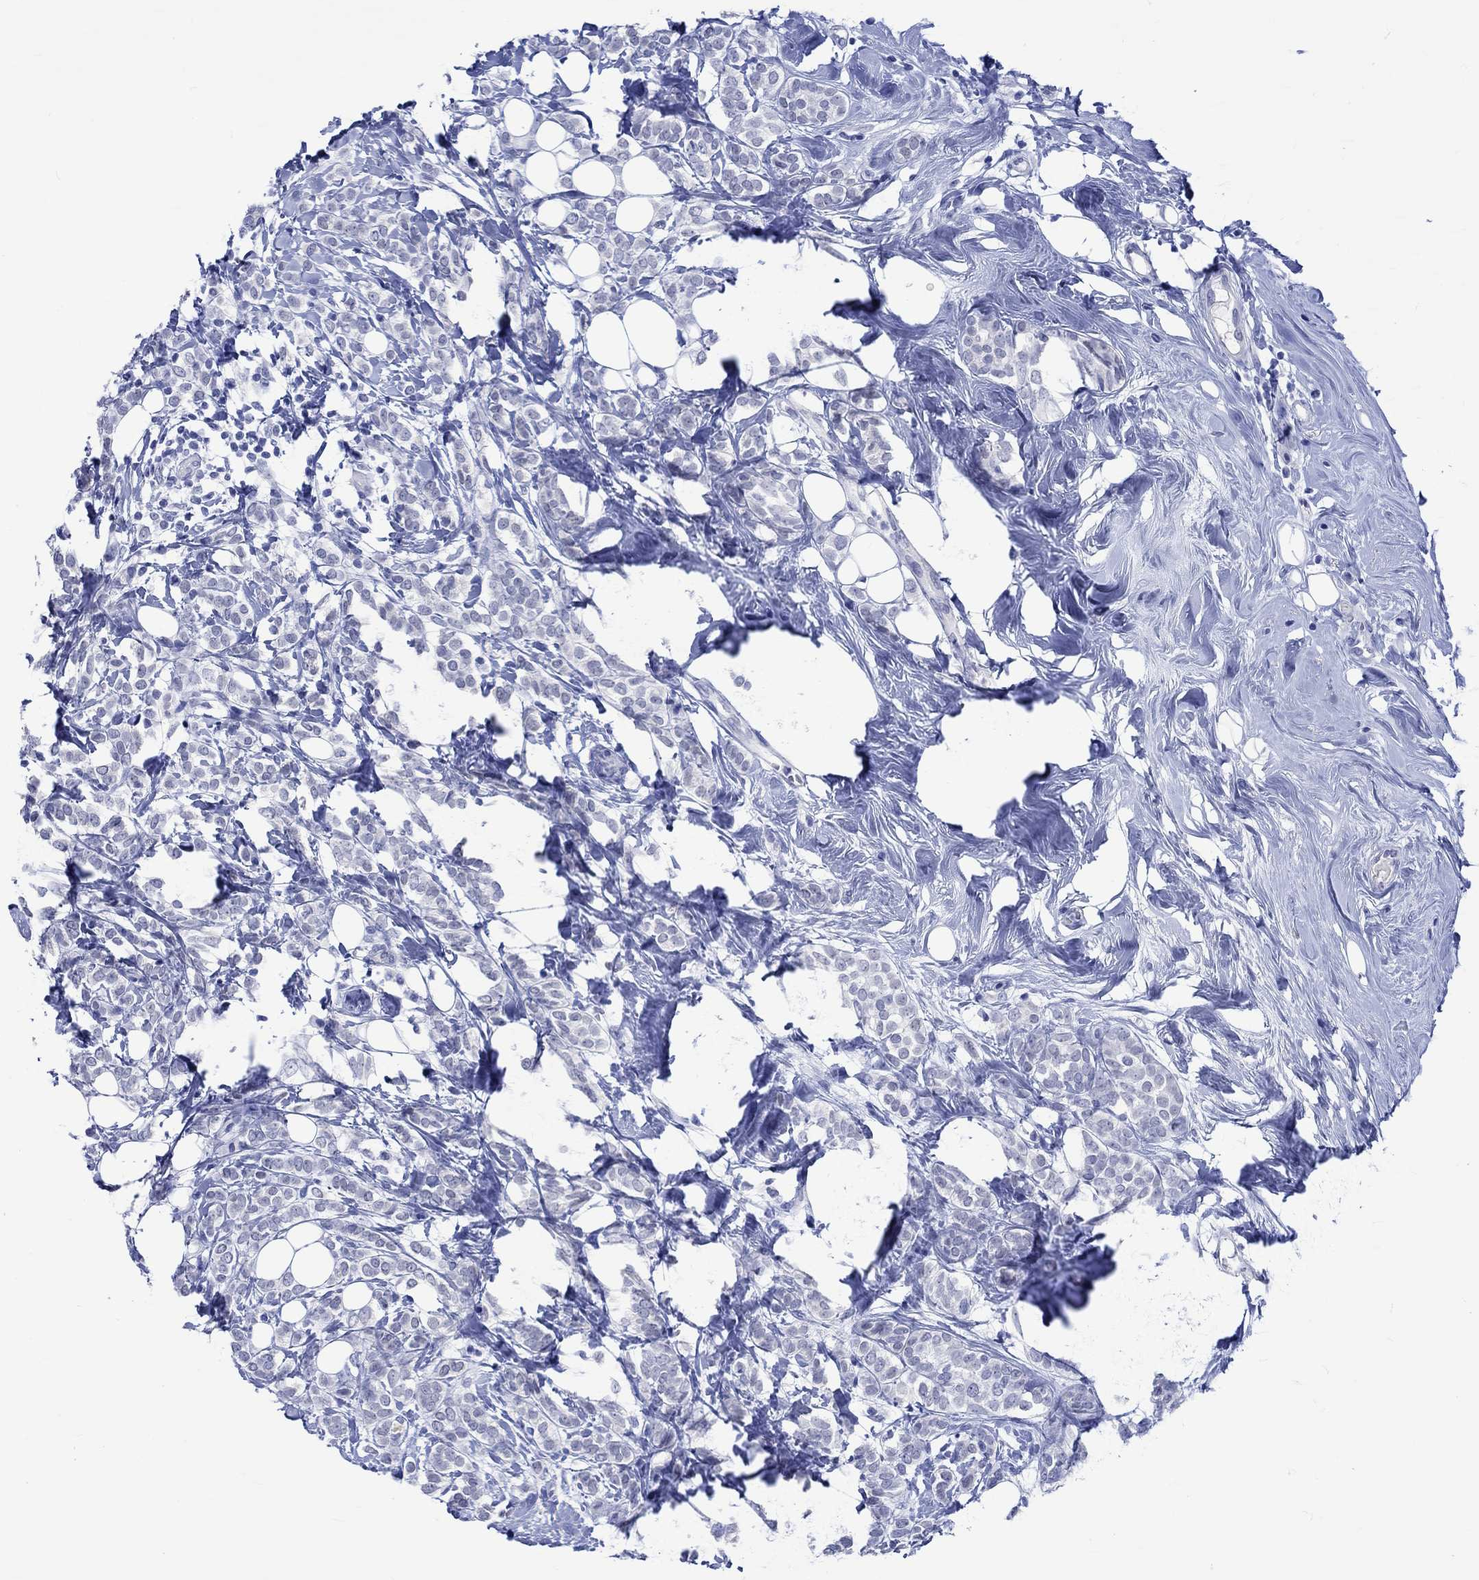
{"staining": {"intensity": "negative", "quantity": "none", "location": "none"}, "tissue": "breast cancer", "cell_type": "Tumor cells", "image_type": "cancer", "snomed": [{"axis": "morphology", "description": "Lobular carcinoma"}, {"axis": "topography", "description": "Breast"}], "caption": "Breast cancer was stained to show a protein in brown. There is no significant positivity in tumor cells.", "gene": "KLHL33", "patient": {"sex": "female", "age": 49}}